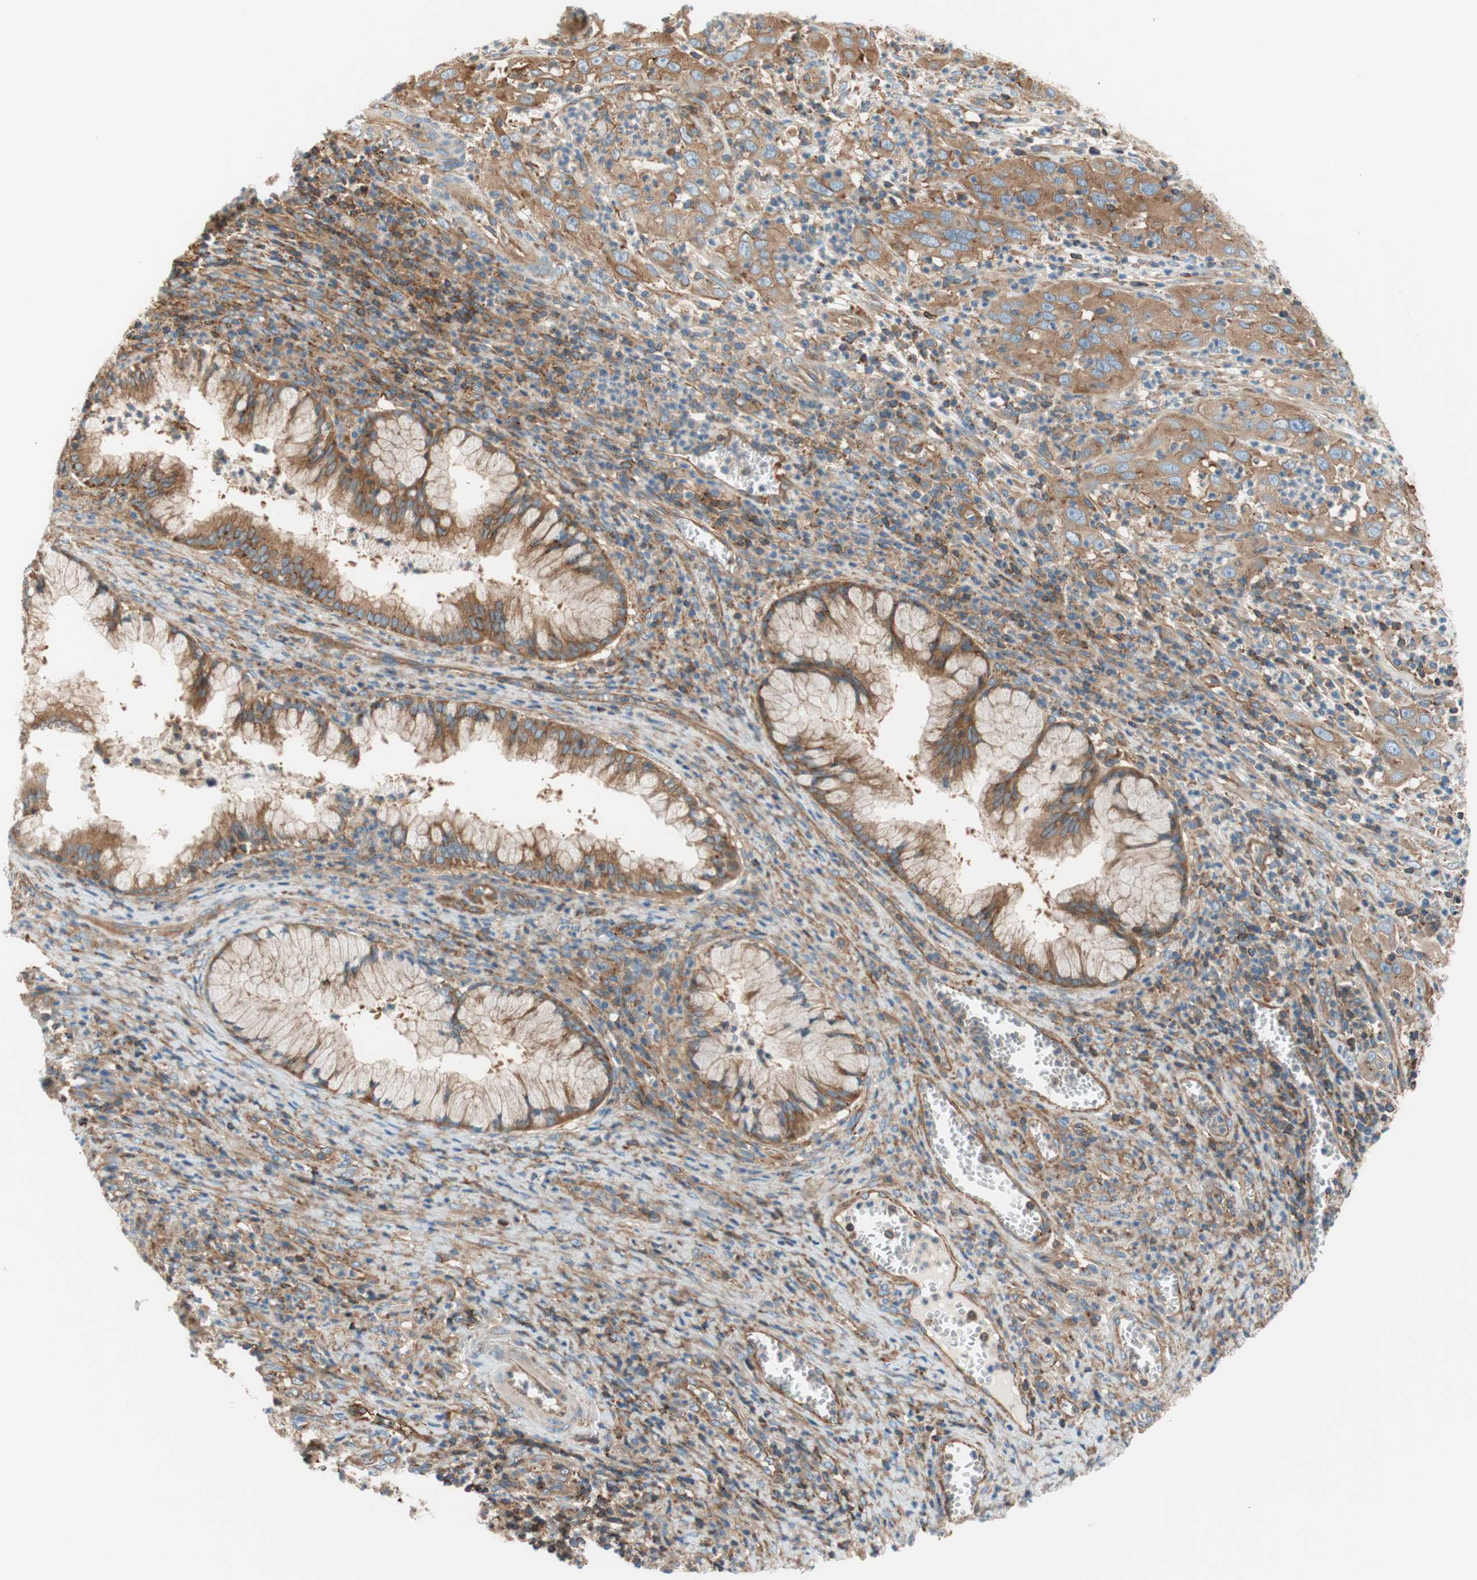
{"staining": {"intensity": "moderate", "quantity": ">75%", "location": "cytoplasmic/membranous"}, "tissue": "cervical cancer", "cell_type": "Tumor cells", "image_type": "cancer", "snomed": [{"axis": "morphology", "description": "Squamous cell carcinoma, NOS"}, {"axis": "topography", "description": "Cervix"}], "caption": "The image demonstrates staining of cervical cancer (squamous cell carcinoma), revealing moderate cytoplasmic/membranous protein expression (brown color) within tumor cells.", "gene": "VPS26A", "patient": {"sex": "female", "age": 32}}